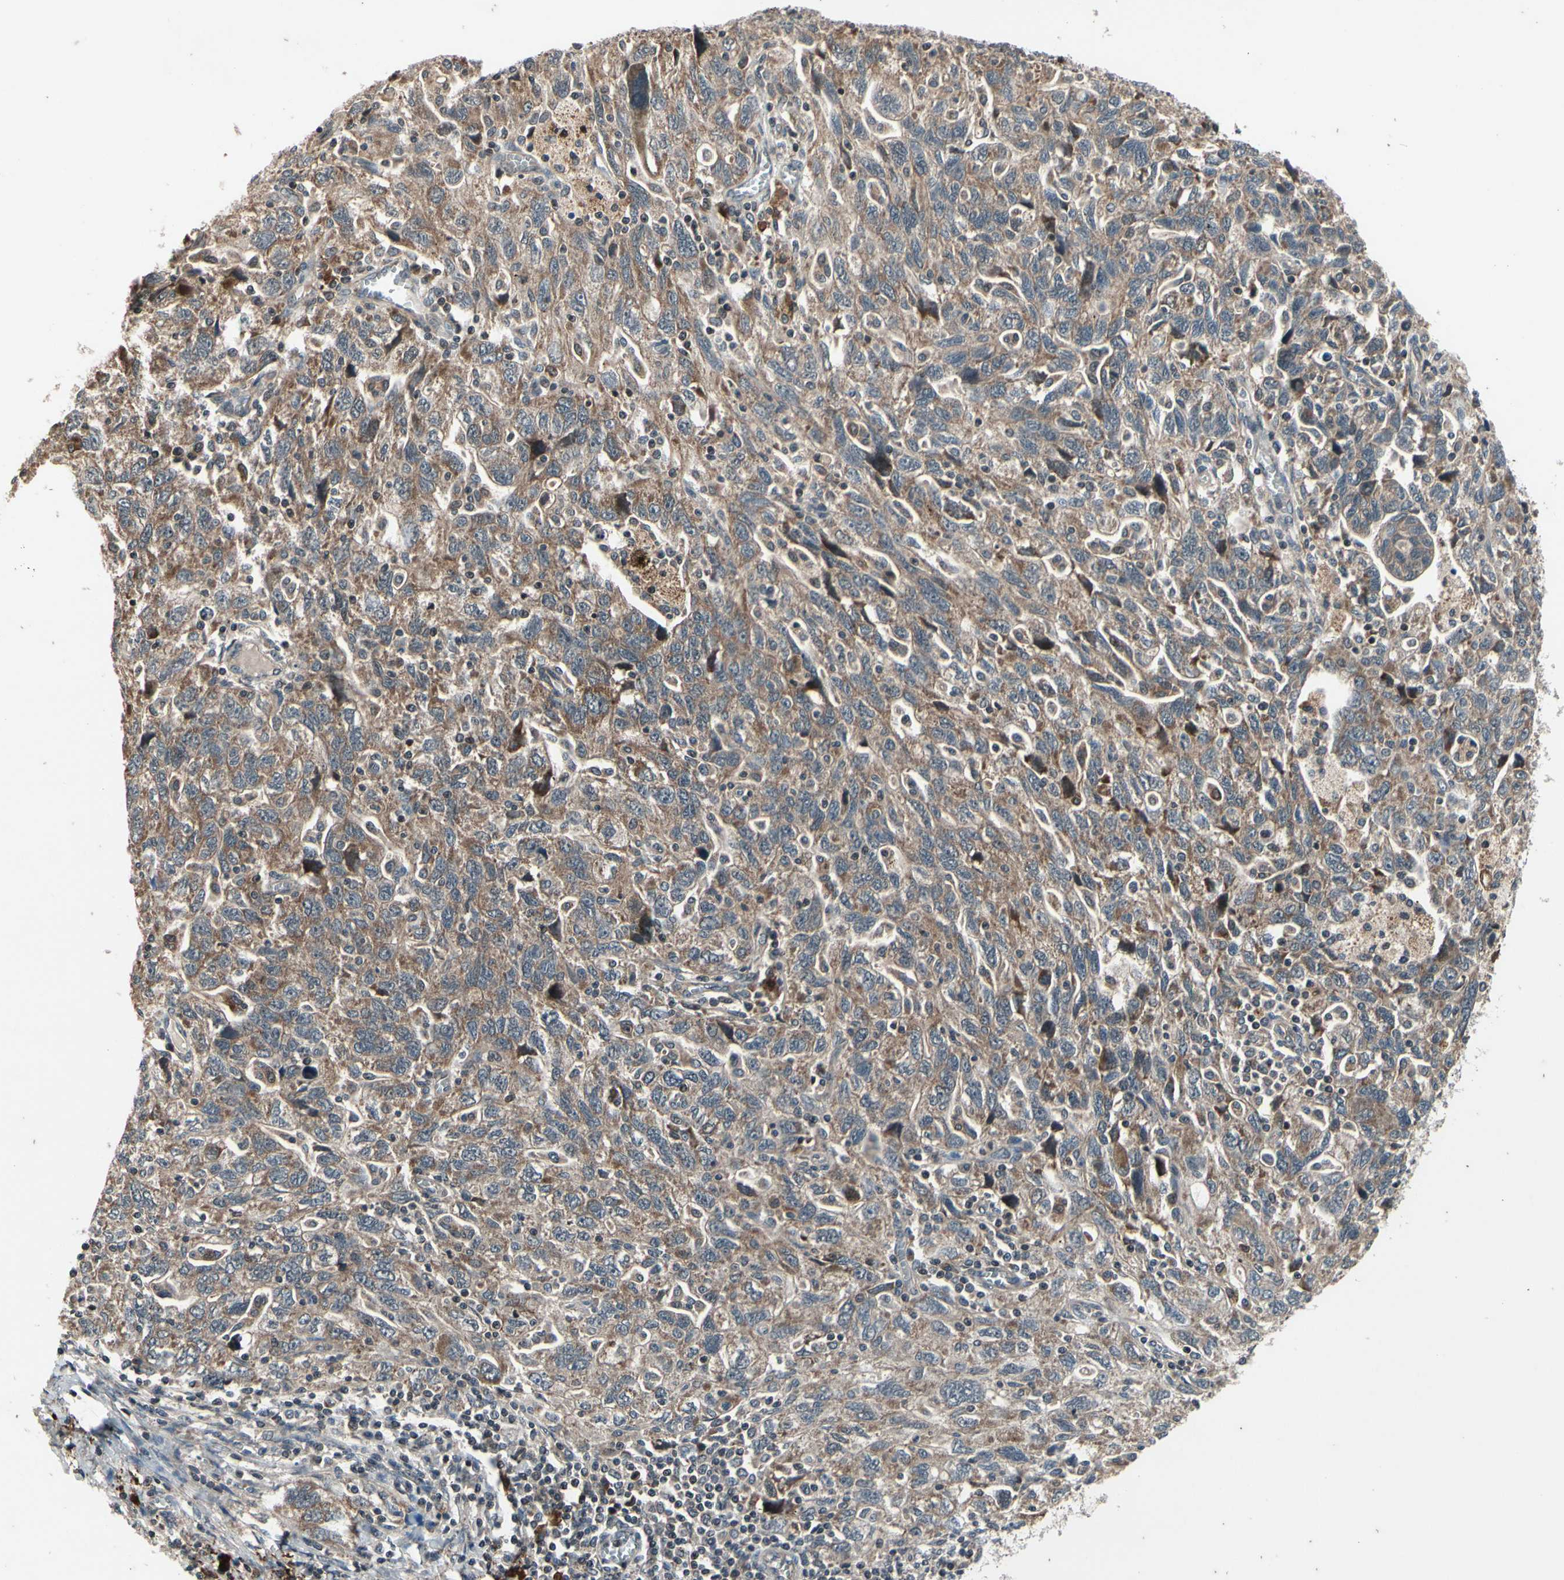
{"staining": {"intensity": "moderate", "quantity": ">75%", "location": "cytoplasmic/membranous"}, "tissue": "ovarian cancer", "cell_type": "Tumor cells", "image_type": "cancer", "snomed": [{"axis": "morphology", "description": "Carcinoma, NOS"}, {"axis": "morphology", "description": "Cystadenocarcinoma, serous, NOS"}, {"axis": "topography", "description": "Ovary"}], "caption": "Protein expression analysis of human carcinoma (ovarian) reveals moderate cytoplasmic/membranous staining in approximately >75% of tumor cells. (DAB IHC with brightfield microscopy, high magnification).", "gene": "MBTPS2", "patient": {"sex": "female", "age": 69}}